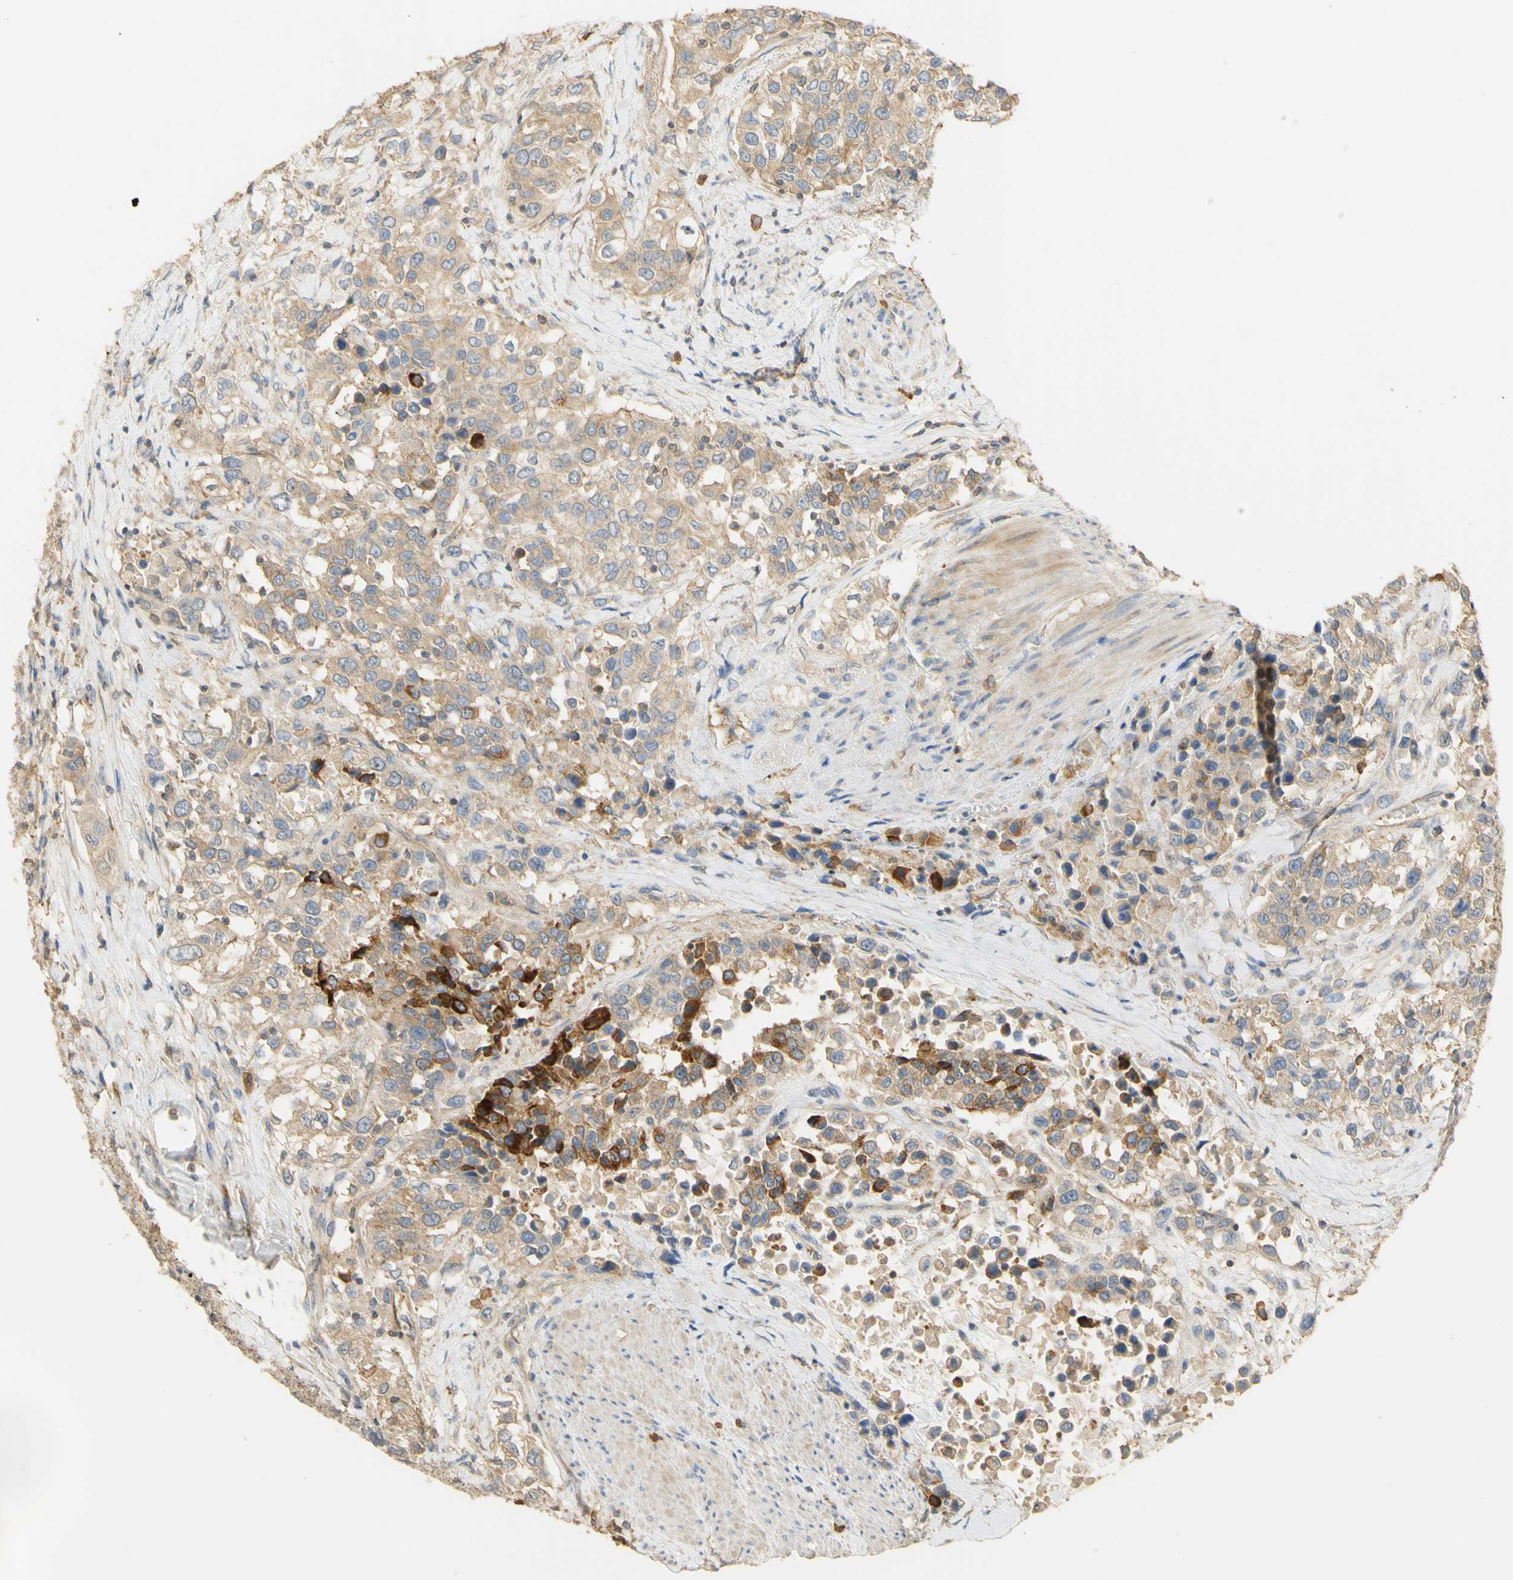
{"staining": {"intensity": "weak", "quantity": "25%-75%", "location": "cytoplasmic/membranous"}, "tissue": "urothelial cancer", "cell_type": "Tumor cells", "image_type": "cancer", "snomed": [{"axis": "morphology", "description": "Urothelial carcinoma, High grade"}, {"axis": "topography", "description": "Urinary bladder"}], "caption": "Immunohistochemical staining of human urothelial carcinoma (high-grade) reveals low levels of weak cytoplasmic/membranous protein expression in about 25%-75% of tumor cells.", "gene": "KCNE4", "patient": {"sex": "female", "age": 80}}